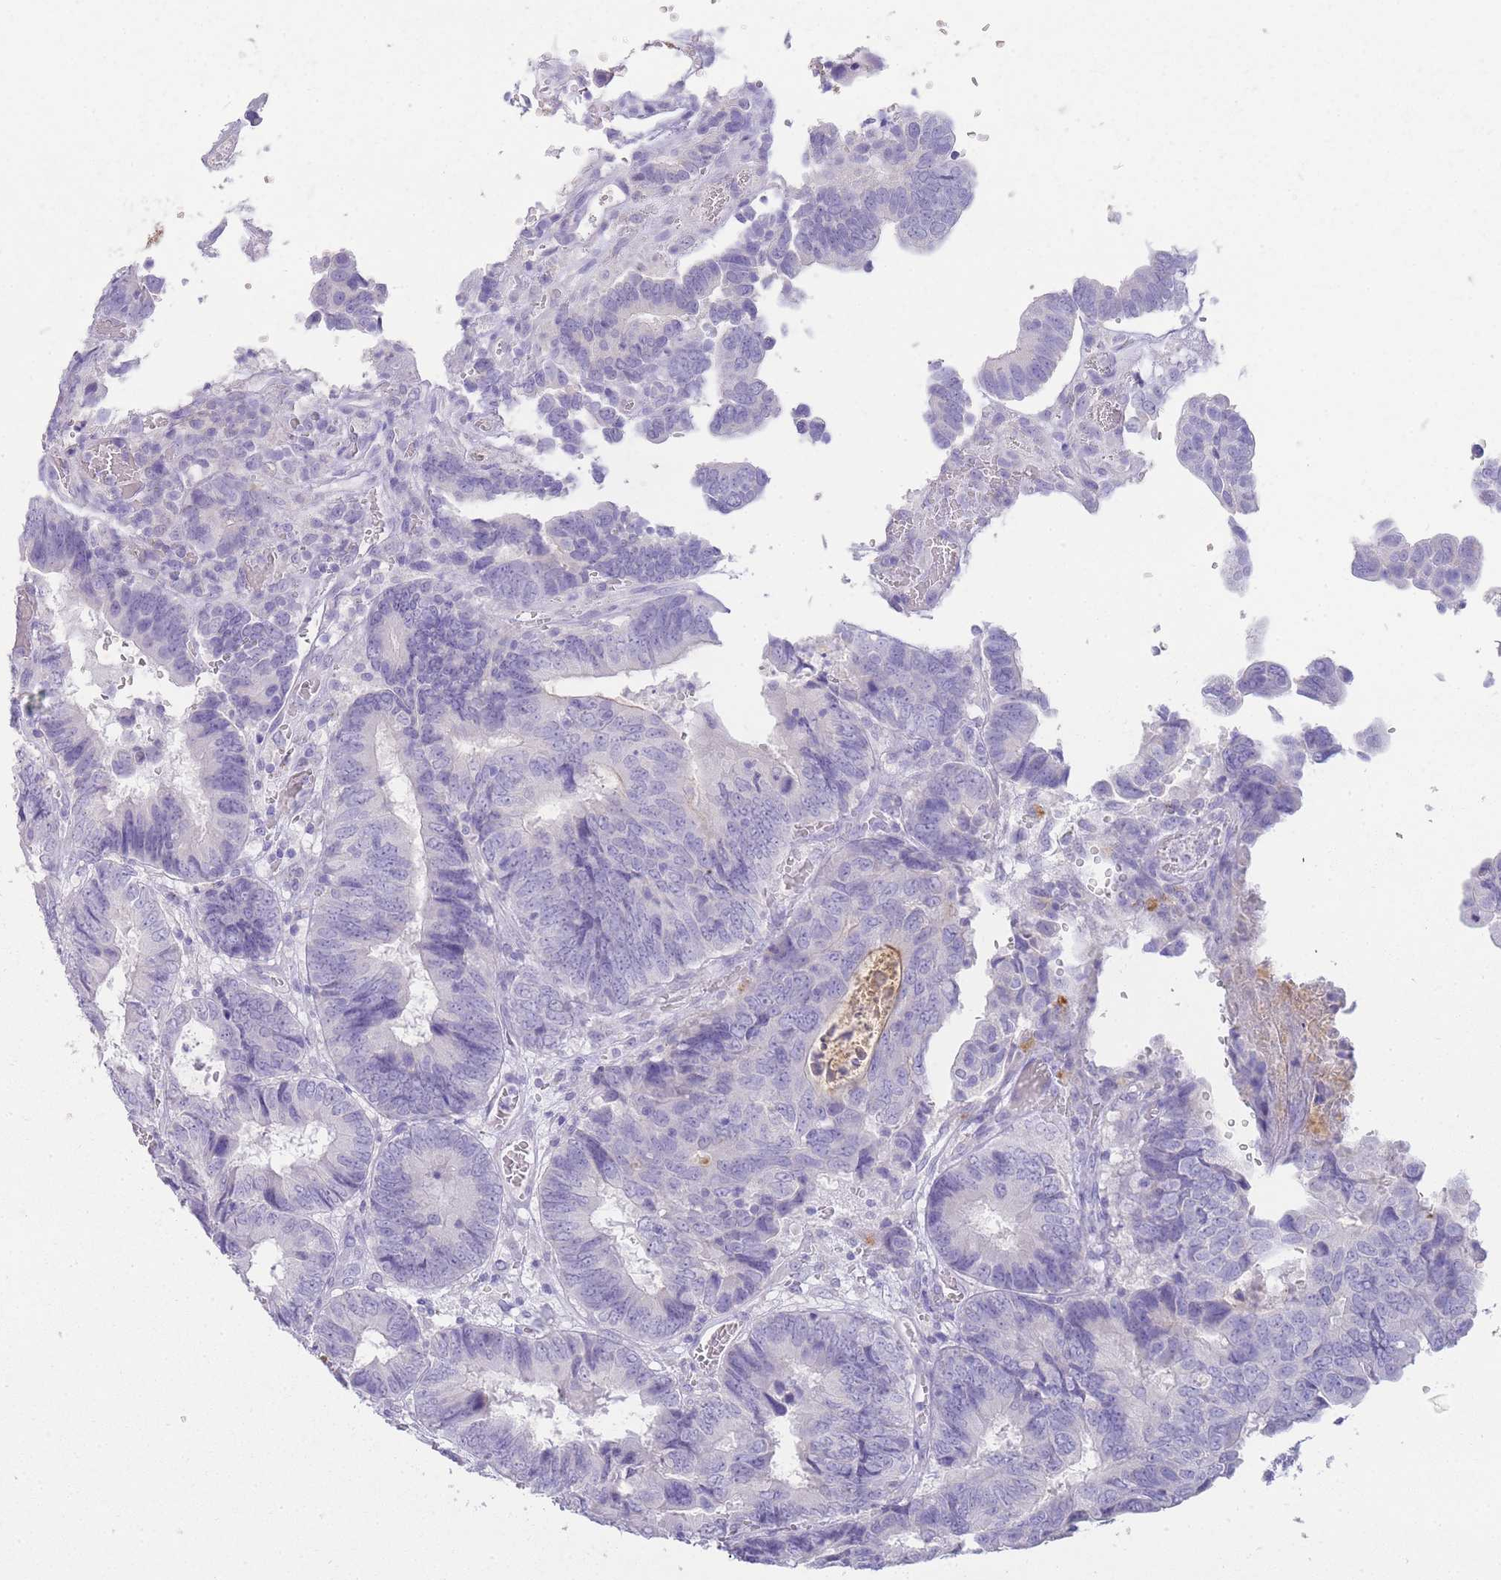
{"staining": {"intensity": "negative", "quantity": "none", "location": "none"}, "tissue": "colorectal cancer", "cell_type": "Tumor cells", "image_type": "cancer", "snomed": [{"axis": "morphology", "description": "Adenocarcinoma, NOS"}, {"axis": "topography", "description": "Colon"}], "caption": "Protein analysis of colorectal cancer displays no significant expression in tumor cells.", "gene": "DPP4", "patient": {"sex": "male", "age": 85}}